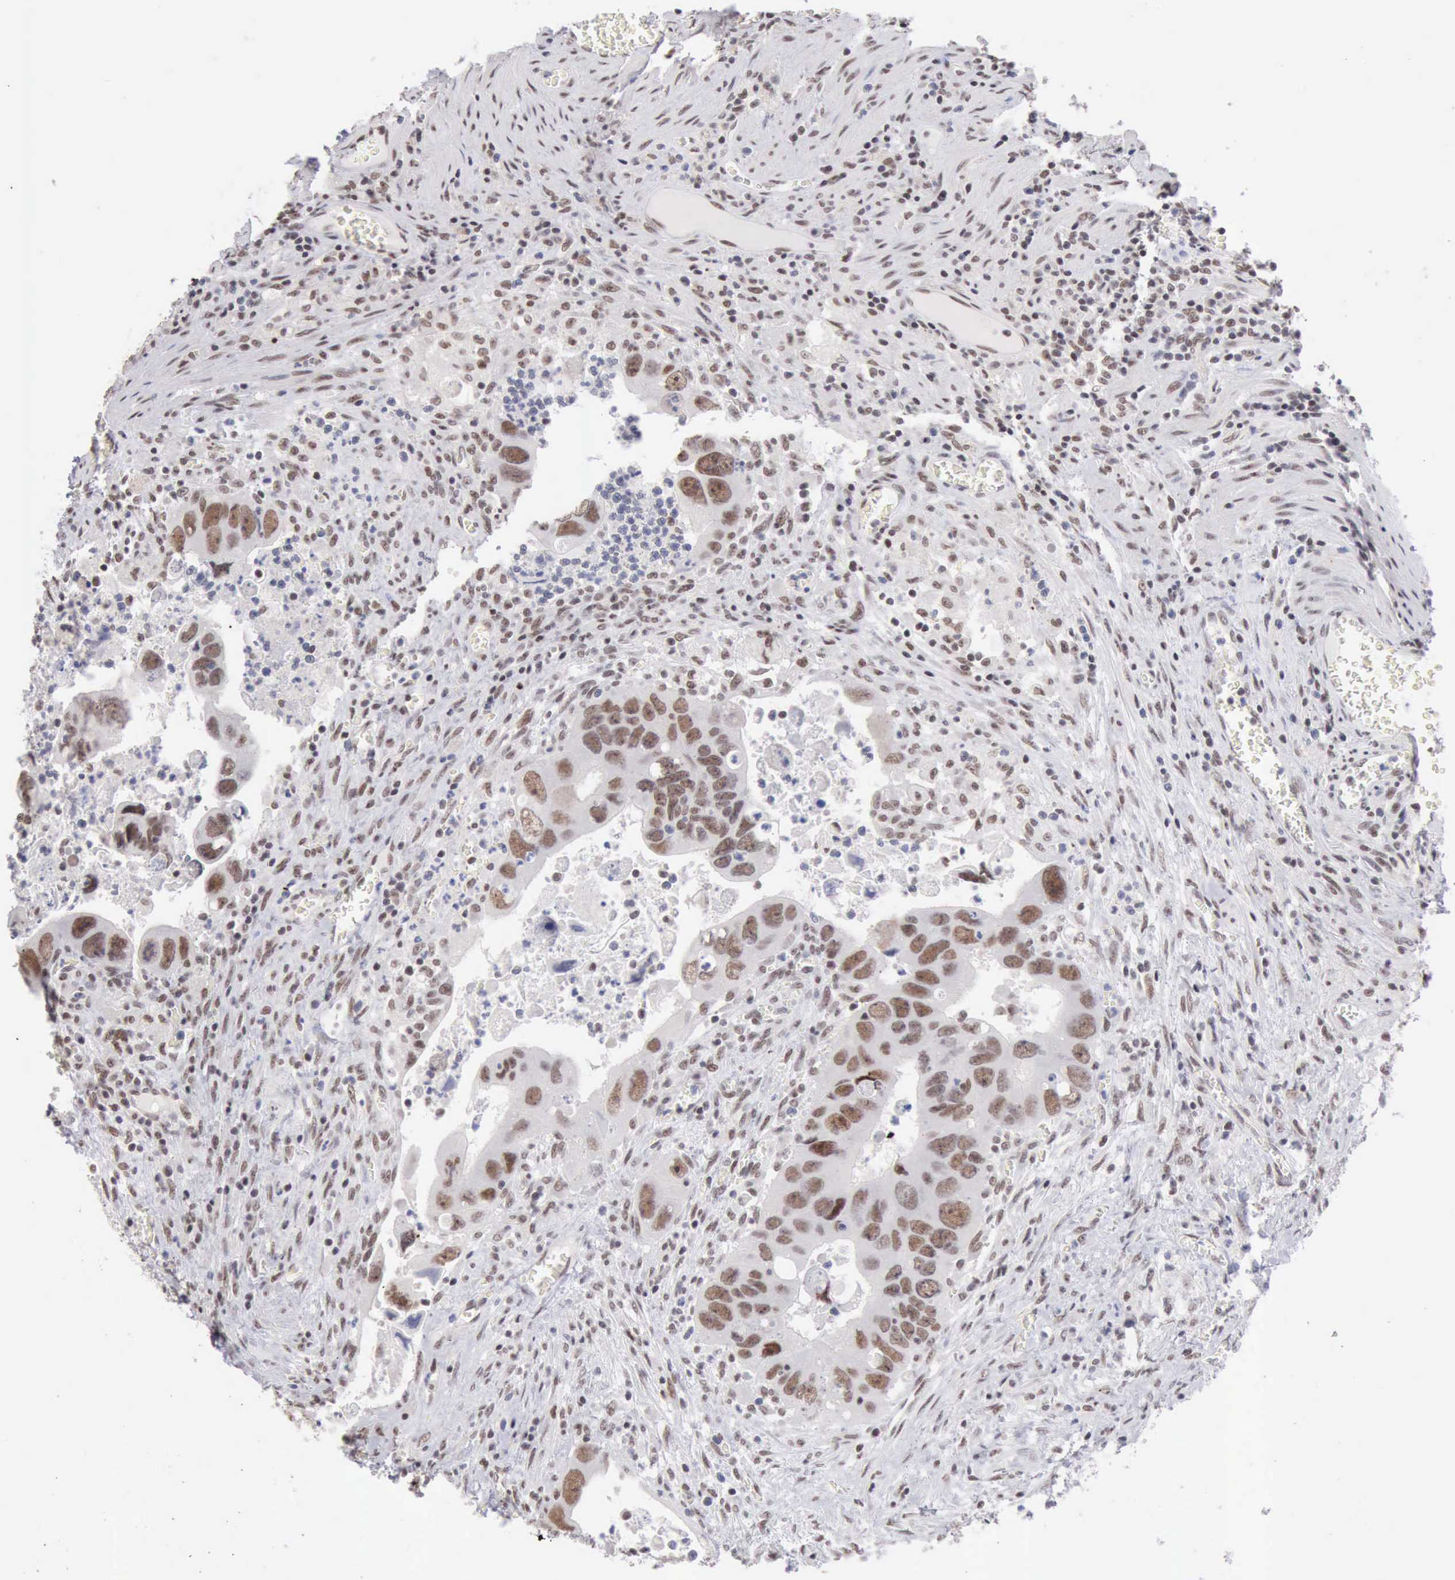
{"staining": {"intensity": "moderate", "quantity": ">75%", "location": "nuclear"}, "tissue": "colorectal cancer", "cell_type": "Tumor cells", "image_type": "cancer", "snomed": [{"axis": "morphology", "description": "Adenocarcinoma, NOS"}, {"axis": "topography", "description": "Rectum"}], "caption": "A photomicrograph of human colorectal cancer (adenocarcinoma) stained for a protein exhibits moderate nuclear brown staining in tumor cells.", "gene": "TAF1", "patient": {"sex": "male", "age": 70}}